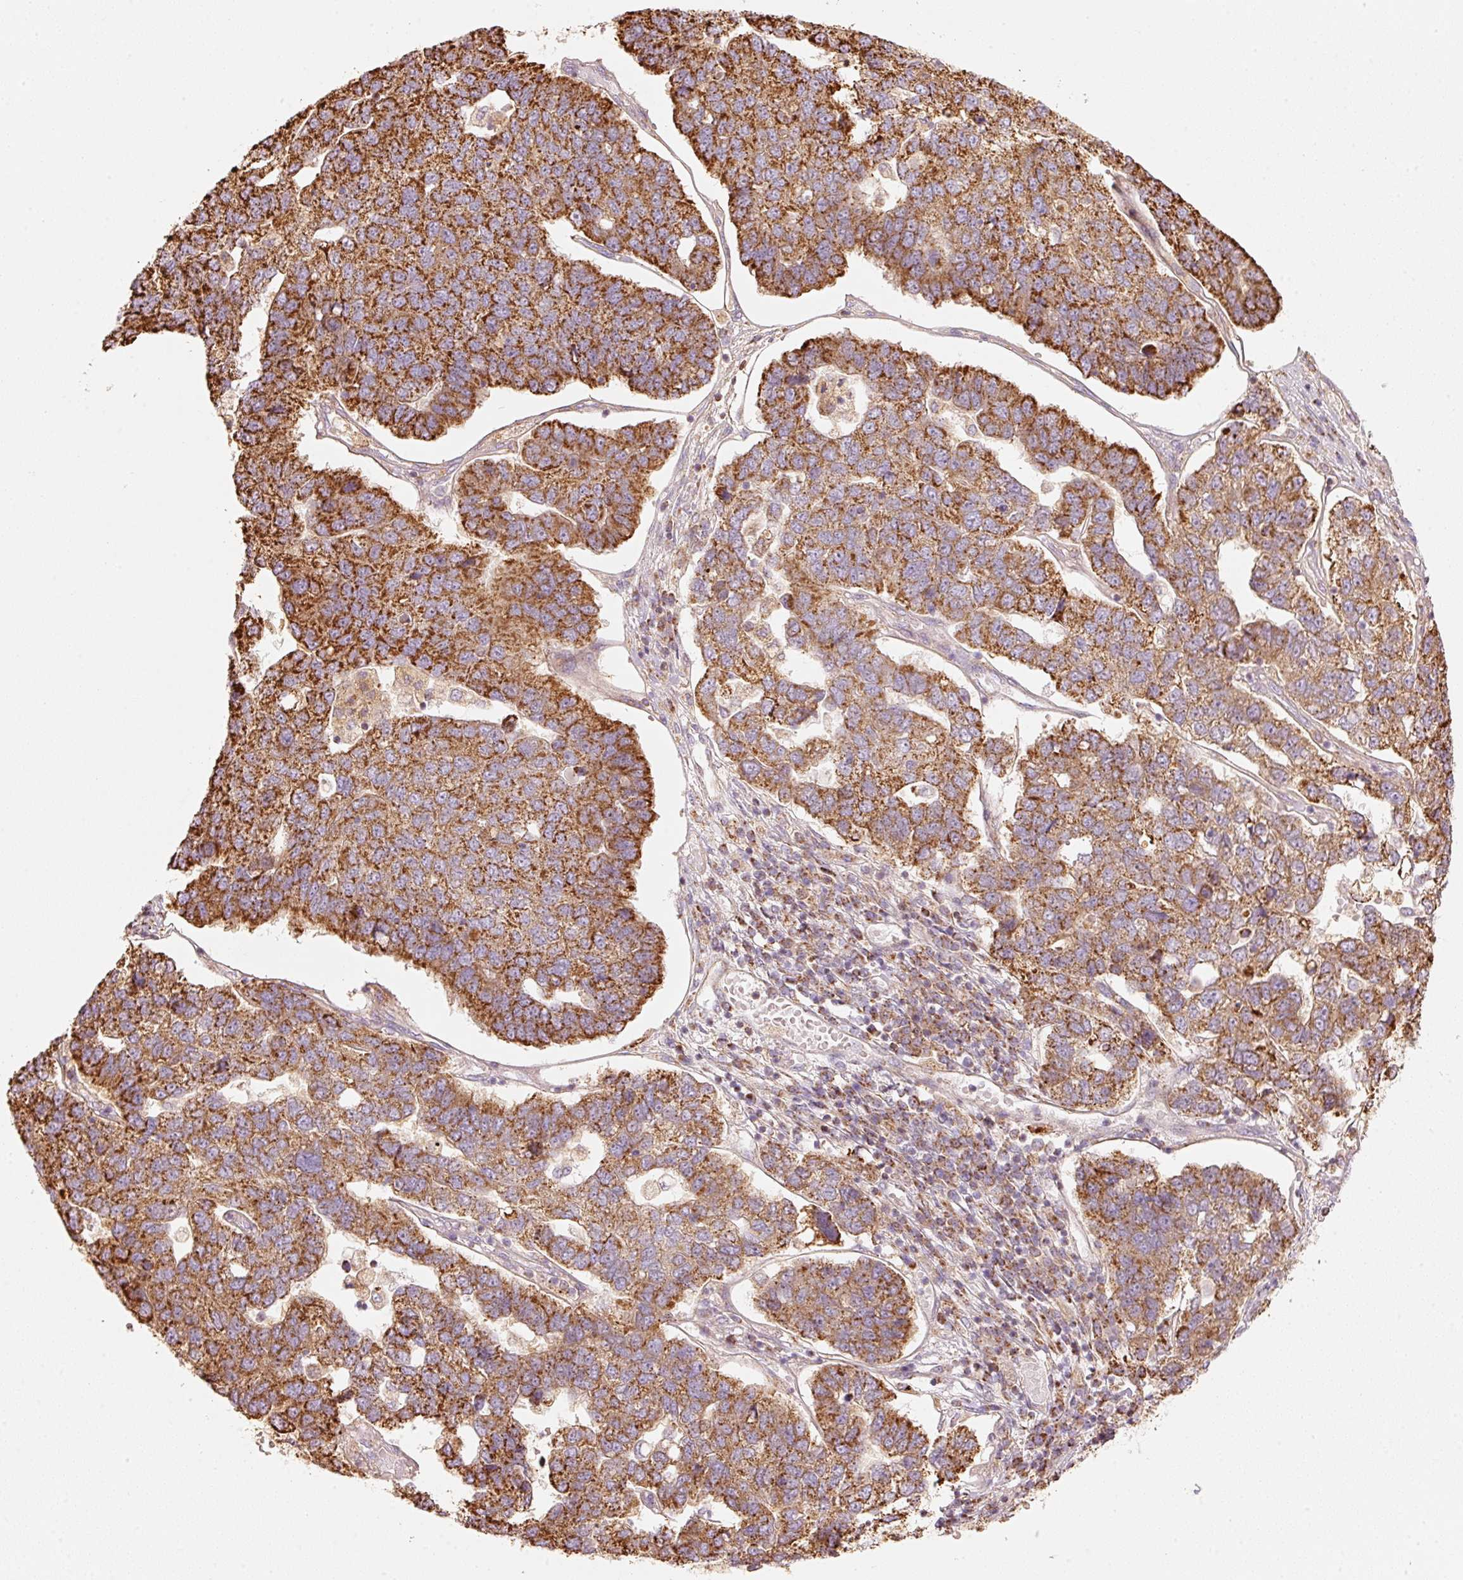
{"staining": {"intensity": "strong", "quantity": ">75%", "location": "cytoplasmic/membranous"}, "tissue": "pancreatic cancer", "cell_type": "Tumor cells", "image_type": "cancer", "snomed": [{"axis": "morphology", "description": "Adenocarcinoma, NOS"}, {"axis": "topography", "description": "Pancreas"}], "caption": "Immunohistochemical staining of human adenocarcinoma (pancreatic) demonstrates strong cytoplasmic/membranous protein expression in about >75% of tumor cells. (IHC, brightfield microscopy, high magnification).", "gene": "C17orf98", "patient": {"sex": "female", "age": 61}}